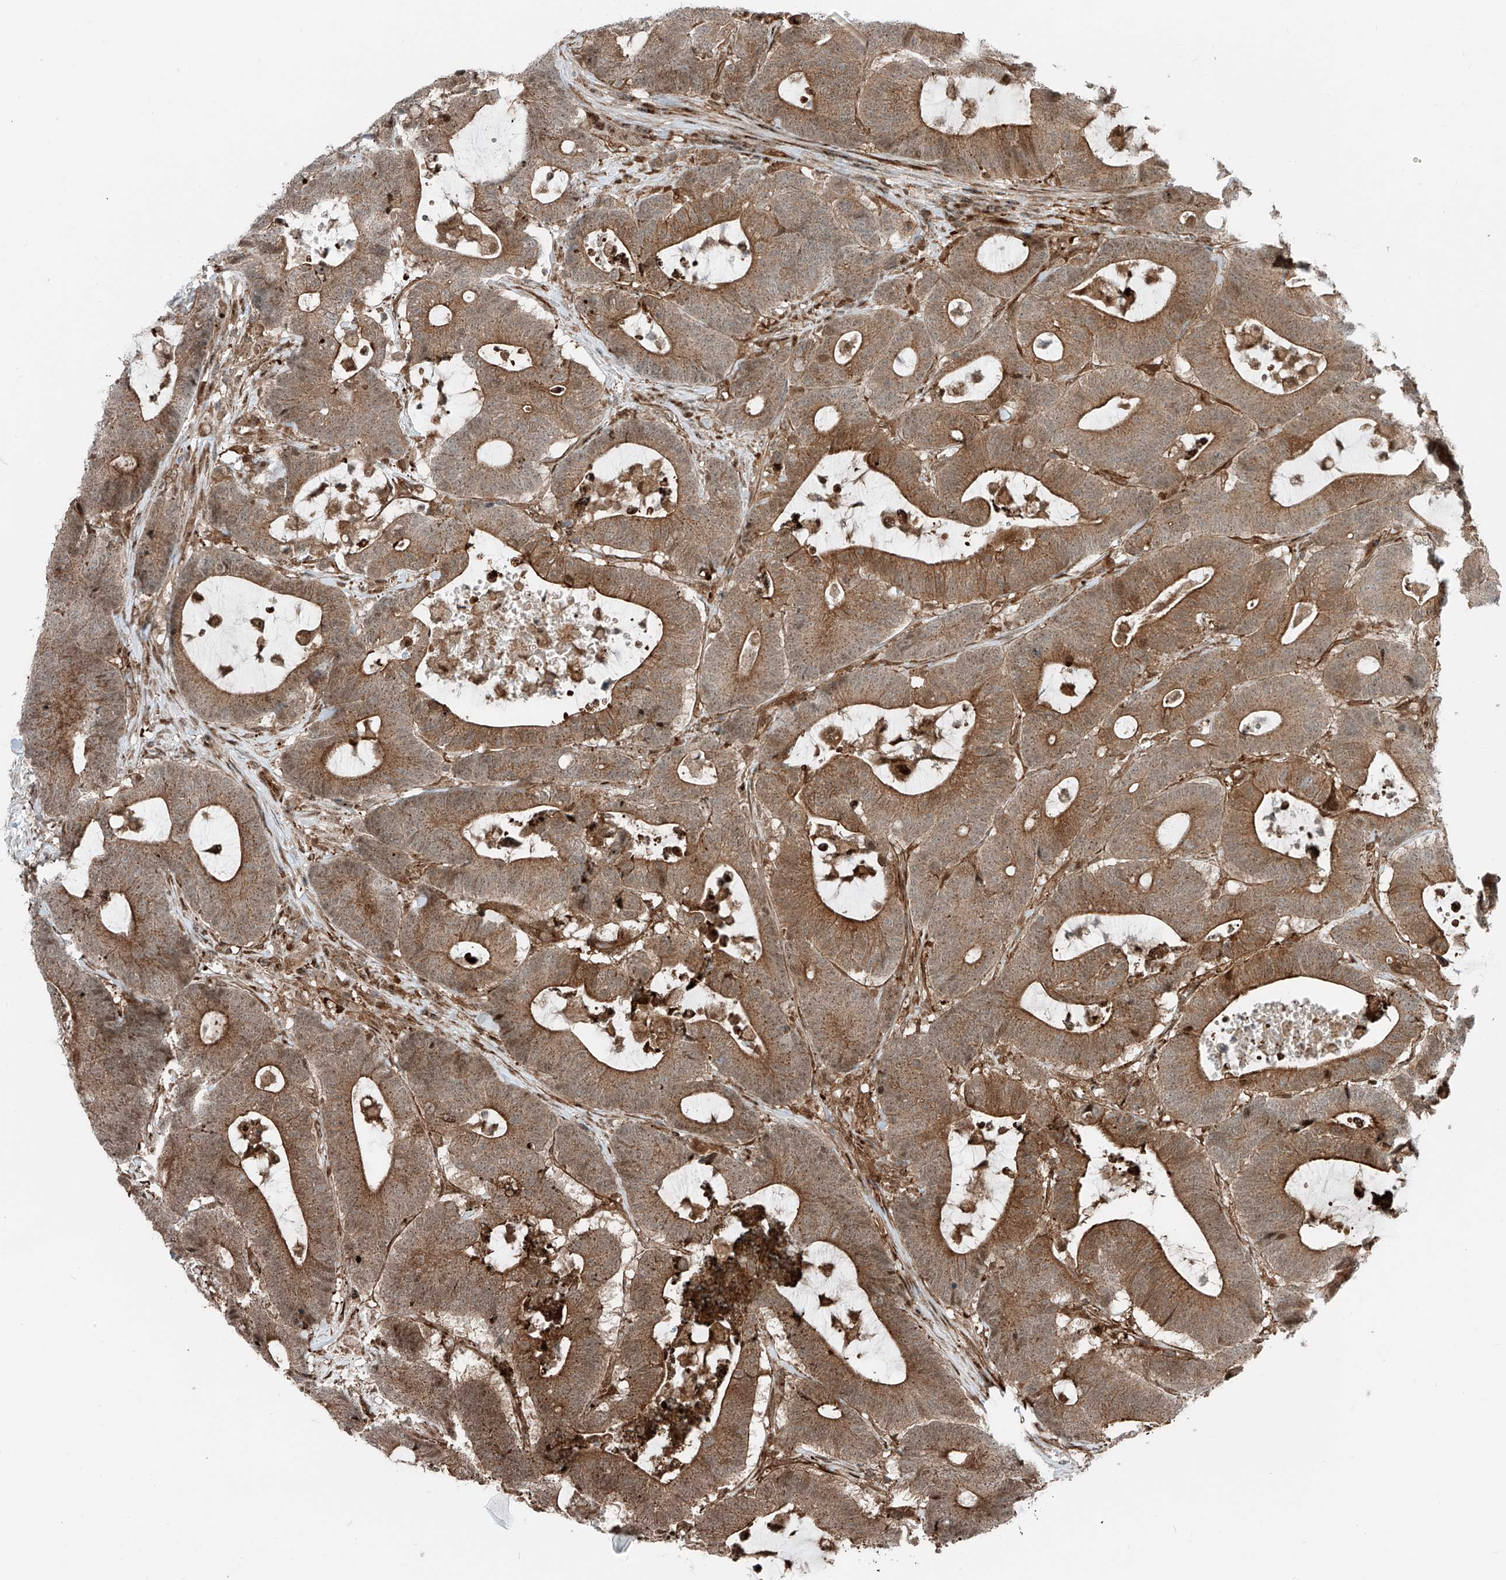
{"staining": {"intensity": "strong", "quantity": ">75%", "location": "cytoplasmic/membranous"}, "tissue": "colorectal cancer", "cell_type": "Tumor cells", "image_type": "cancer", "snomed": [{"axis": "morphology", "description": "Adenocarcinoma, NOS"}, {"axis": "topography", "description": "Colon"}], "caption": "Strong cytoplasmic/membranous staining is seen in about >75% of tumor cells in colorectal adenocarcinoma. (IHC, brightfield microscopy, high magnification).", "gene": "USP48", "patient": {"sex": "female", "age": 84}}